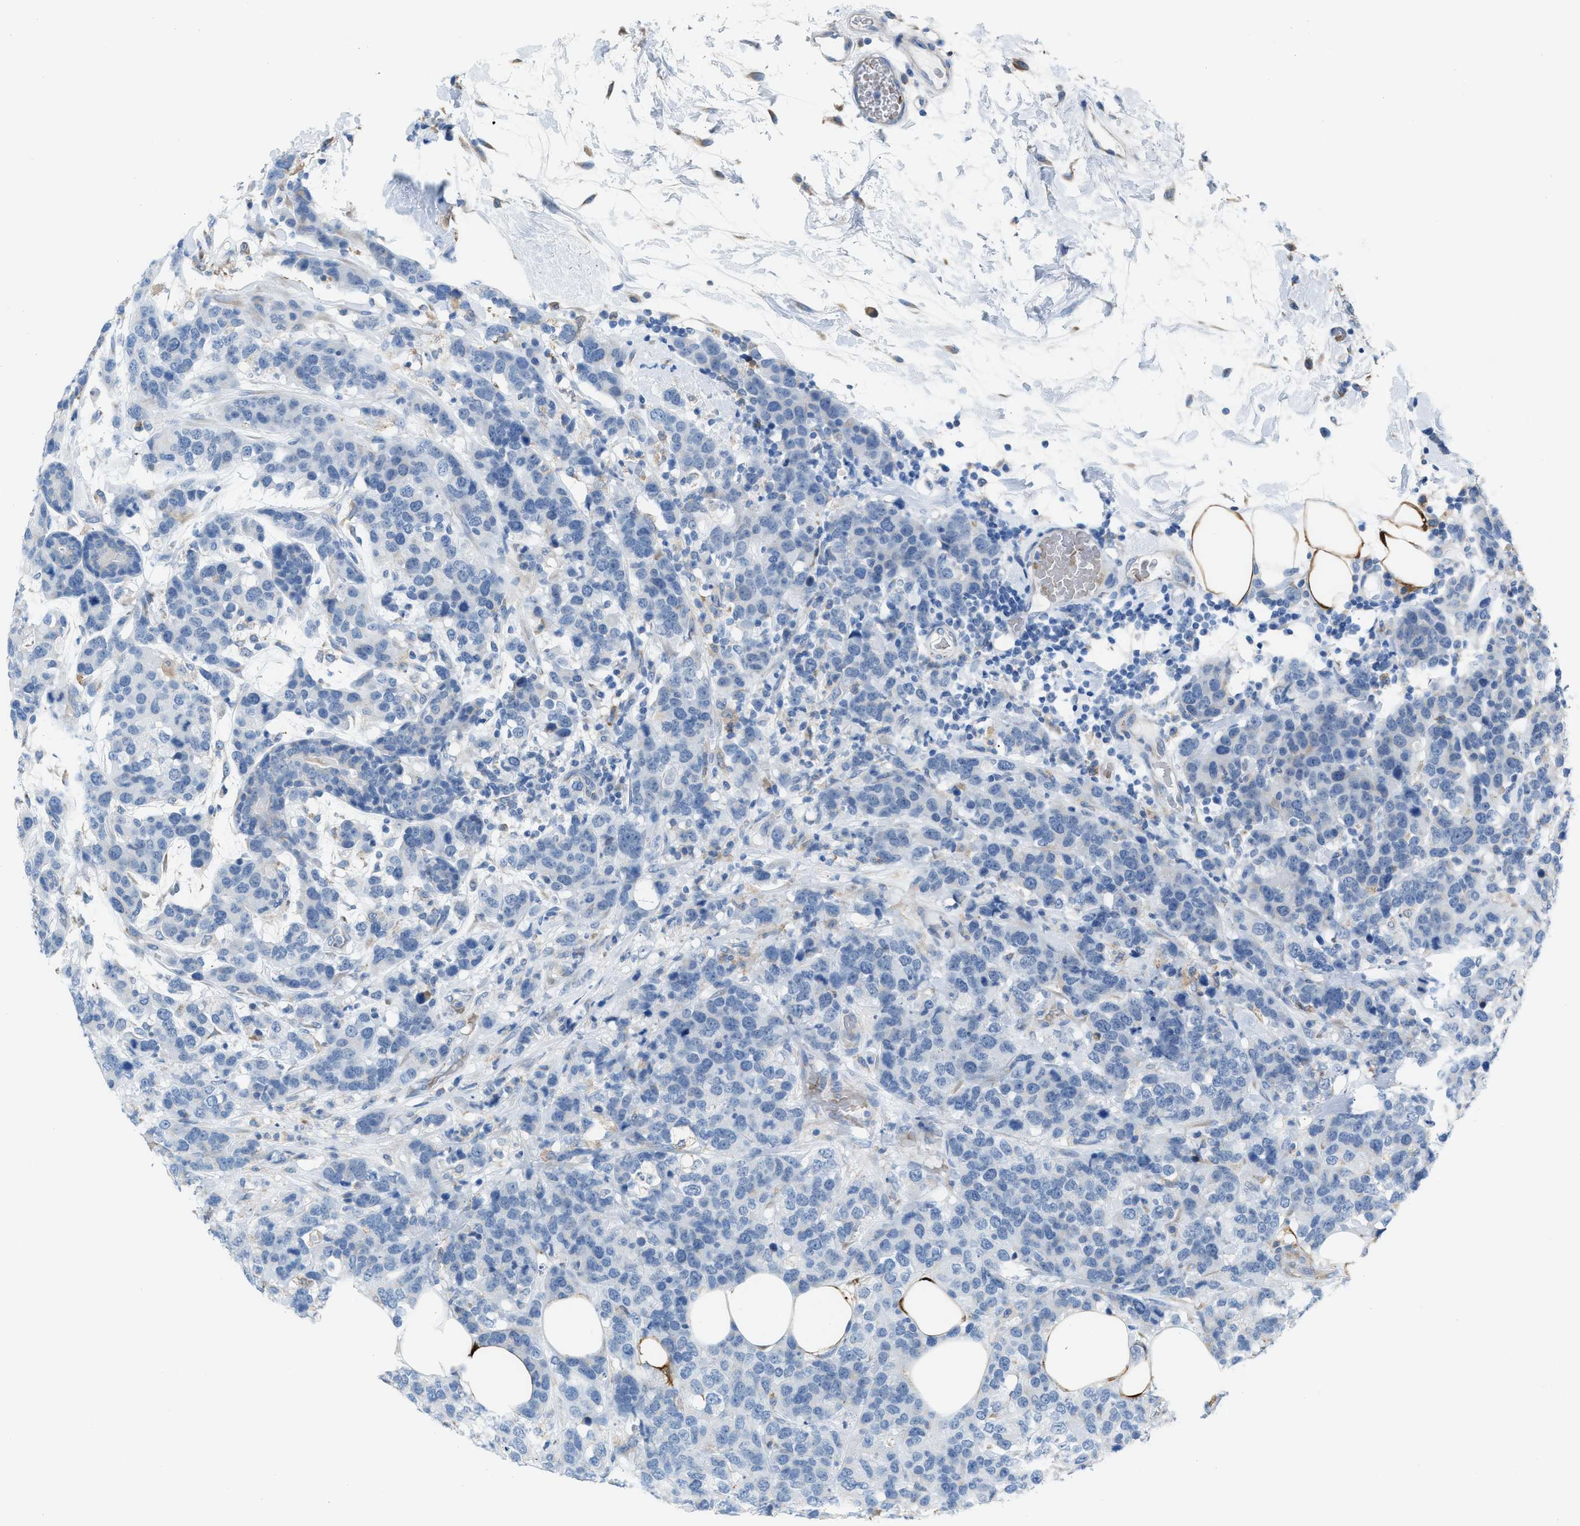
{"staining": {"intensity": "negative", "quantity": "none", "location": "none"}, "tissue": "breast cancer", "cell_type": "Tumor cells", "image_type": "cancer", "snomed": [{"axis": "morphology", "description": "Lobular carcinoma"}, {"axis": "topography", "description": "Breast"}], "caption": "This is an IHC image of breast lobular carcinoma. There is no staining in tumor cells.", "gene": "CA3", "patient": {"sex": "female", "age": 59}}